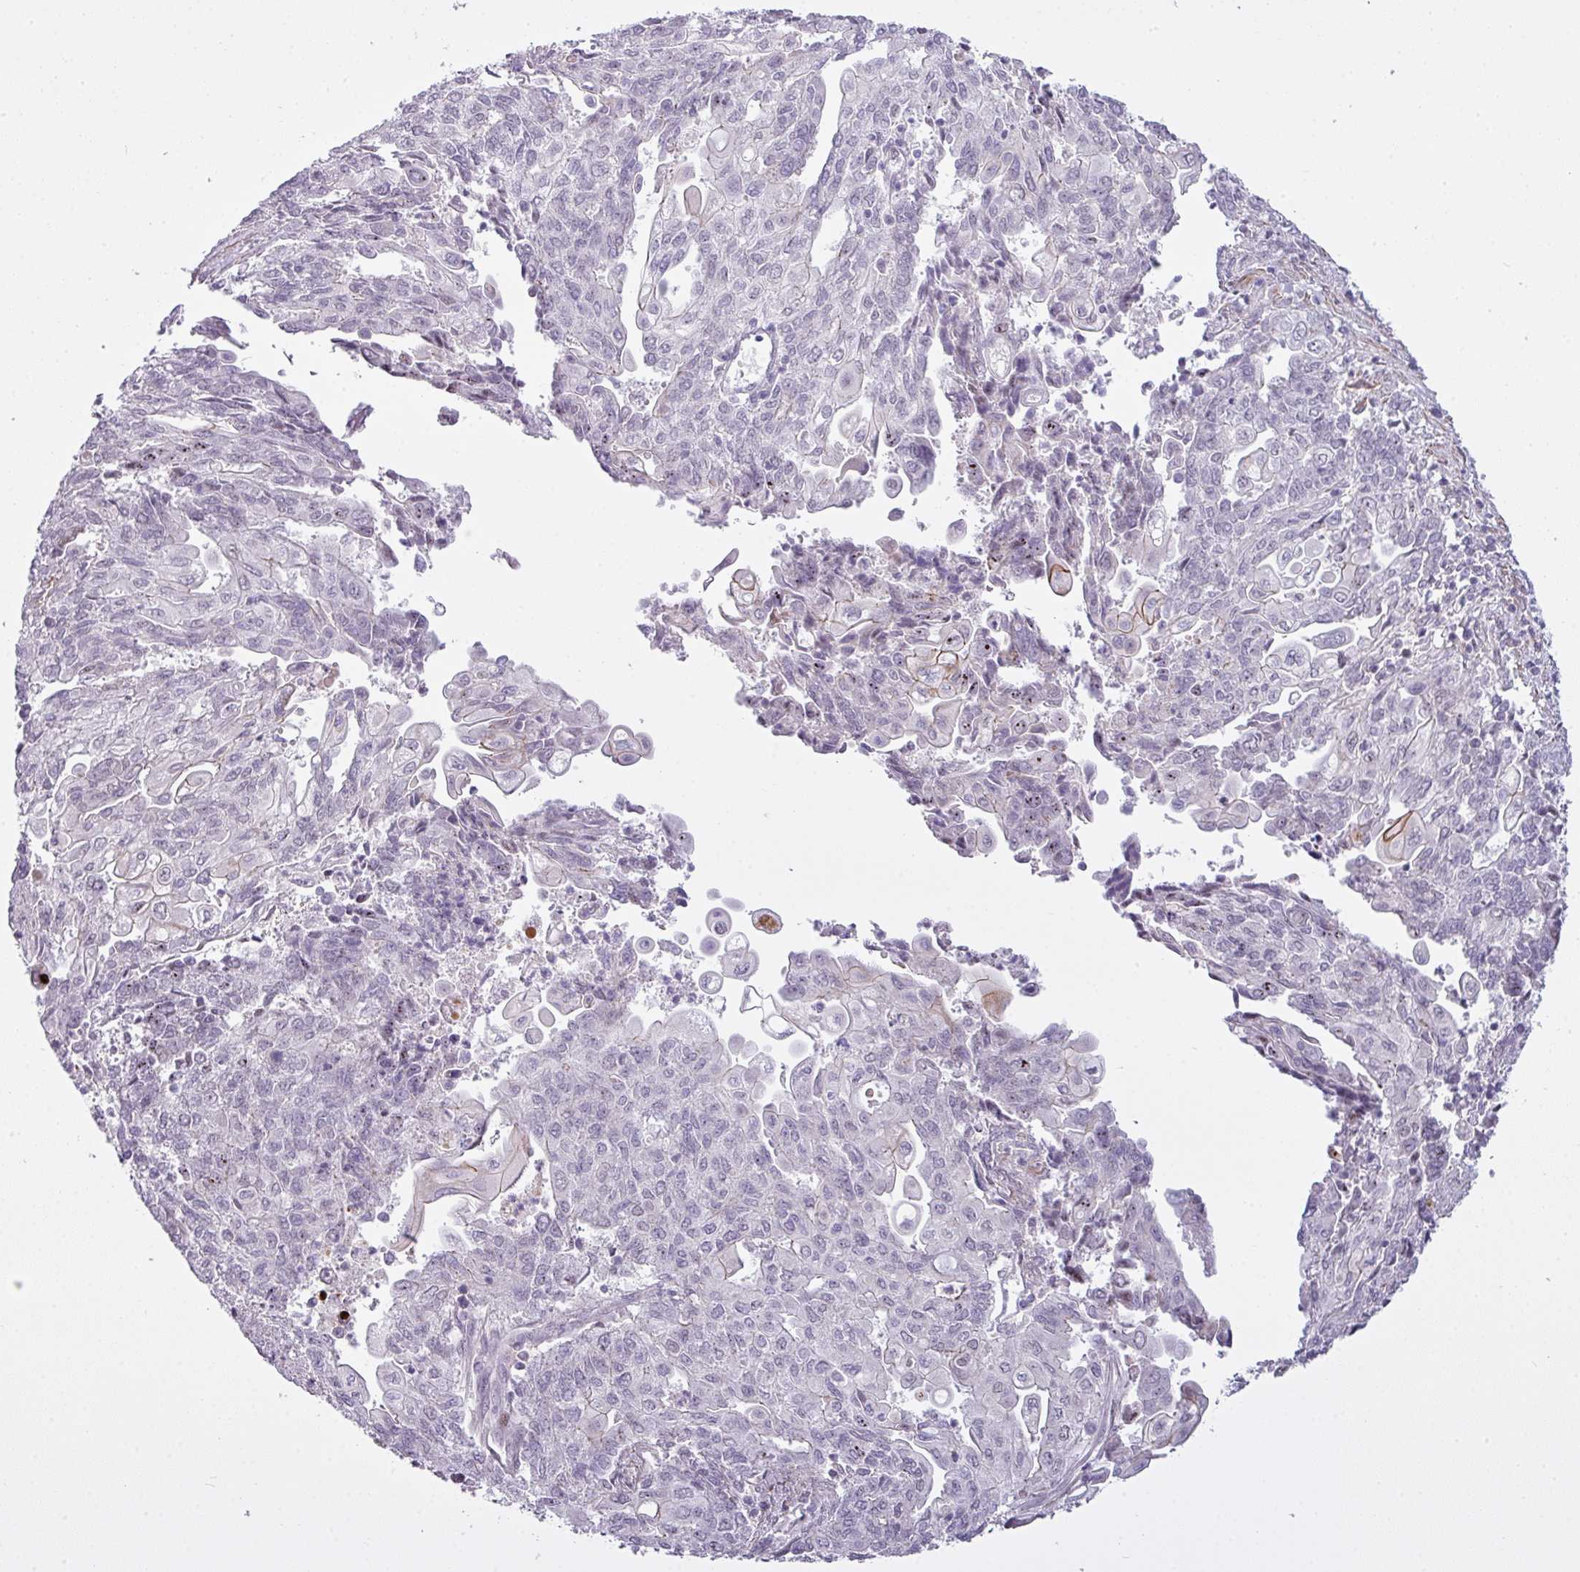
{"staining": {"intensity": "negative", "quantity": "none", "location": "none"}, "tissue": "endometrial cancer", "cell_type": "Tumor cells", "image_type": "cancer", "snomed": [{"axis": "morphology", "description": "Adenocarcinoma, NOS"}, {"axis": "topography", "description": "Endometrium"}], "caption": "The histopathology image shows no staining of tumor cells in endometrial cancer.", "gene": "ZNF688", "patient": {"sex": "female", "age": 54}}